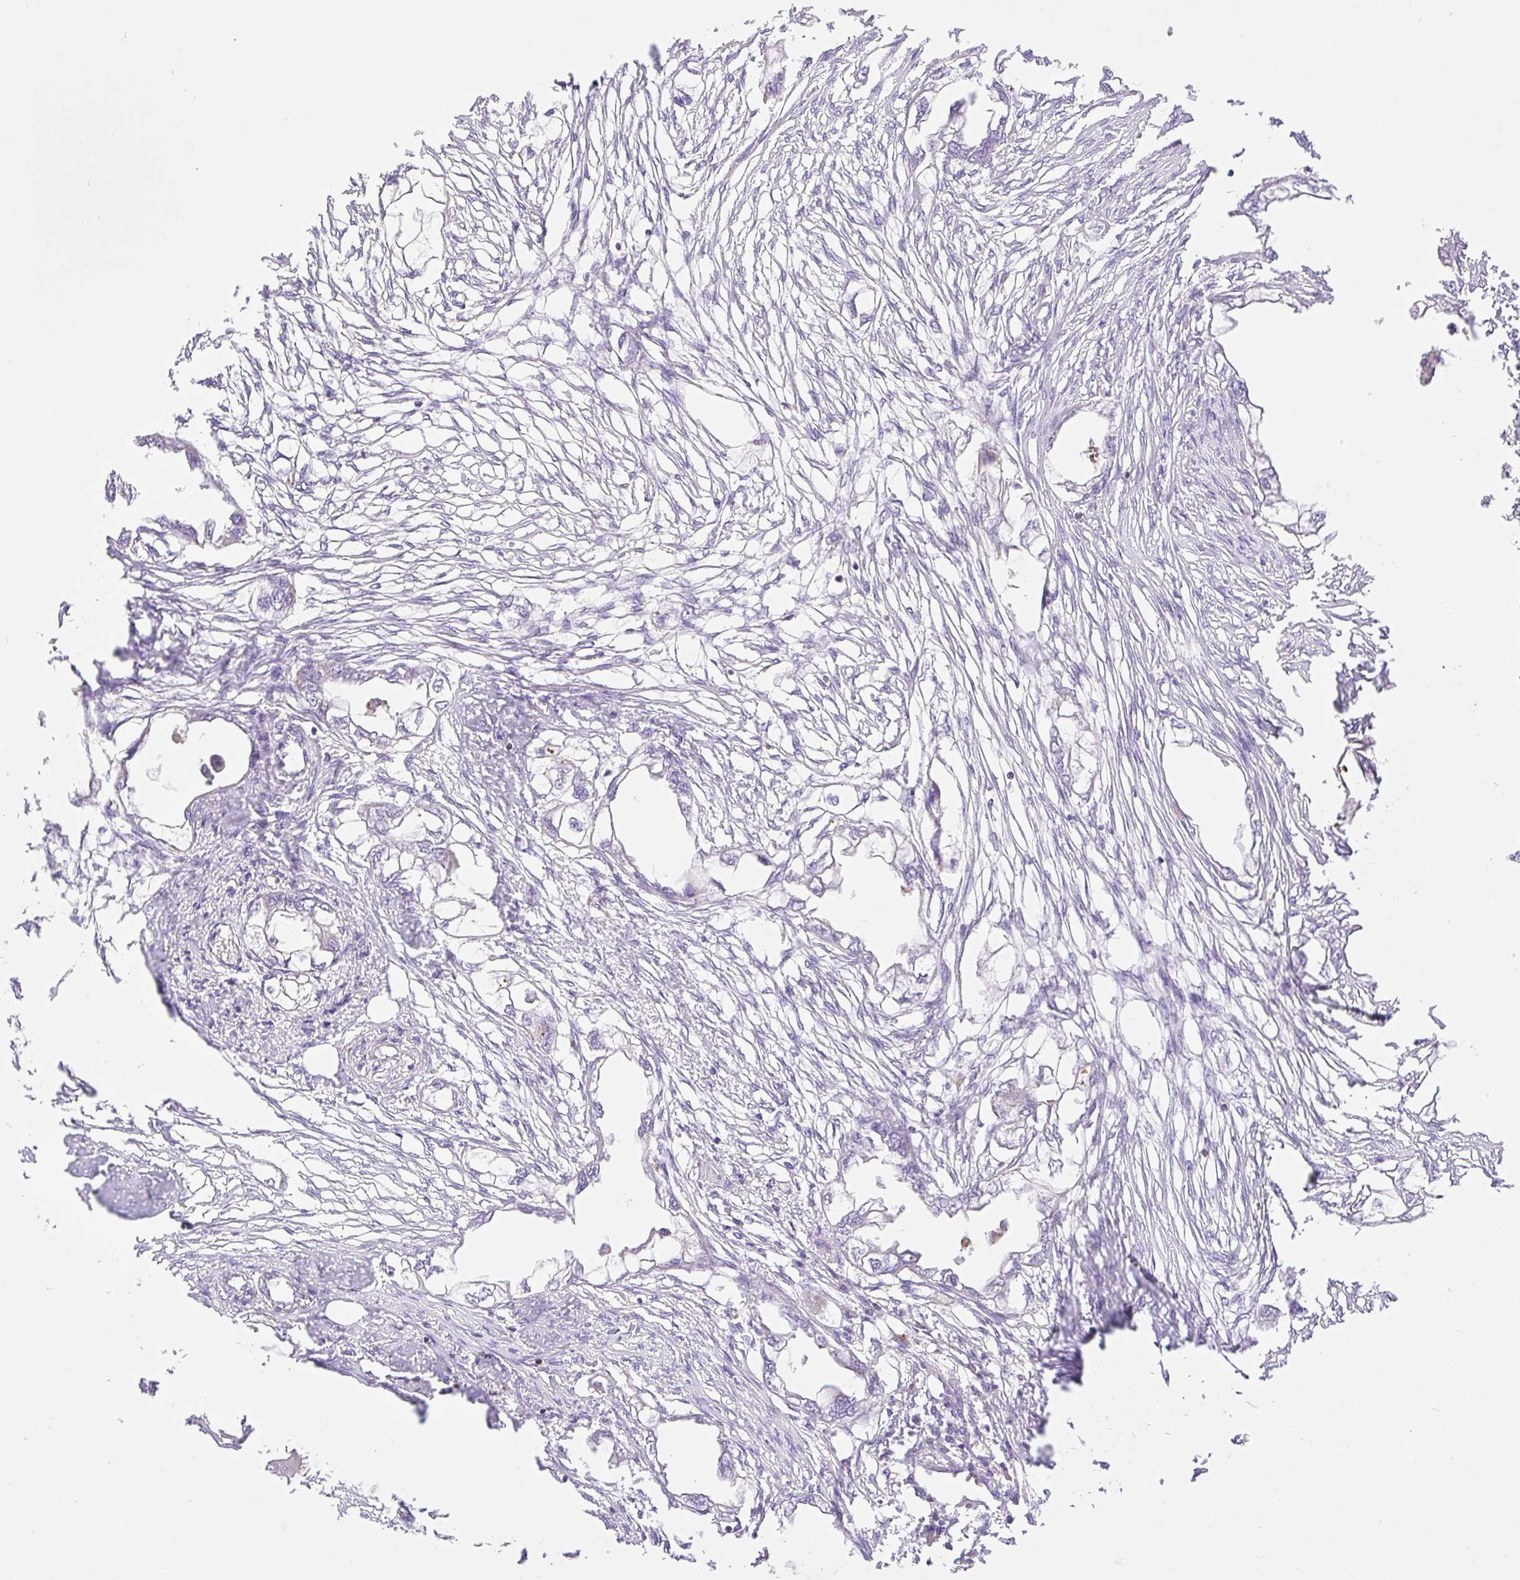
{"staining": {"intensity": "negative", "quantity": "none", "location": "none"}, "tissue": "endometrial cancer", "cell_type": "Tumor cells", "image_type": "cancer", "snomed": [{"axis": "morphology", "description": "Adenocarcinoma, NOS"}, {"axis": "morphology", "description": "Adenocarcinoma, metastatic, NOS"}, {"axis": "topography", "description": "Adipose tissue"}, {"axis": "topography", "description": "Endometrium"}], "caption": "Immunohistochemical staining of human adenocarcinoma (endometrial) displays no significant expression in tumor cells.", "gene": "VPS25", "patient": {"sex": "female", "age": 67}}